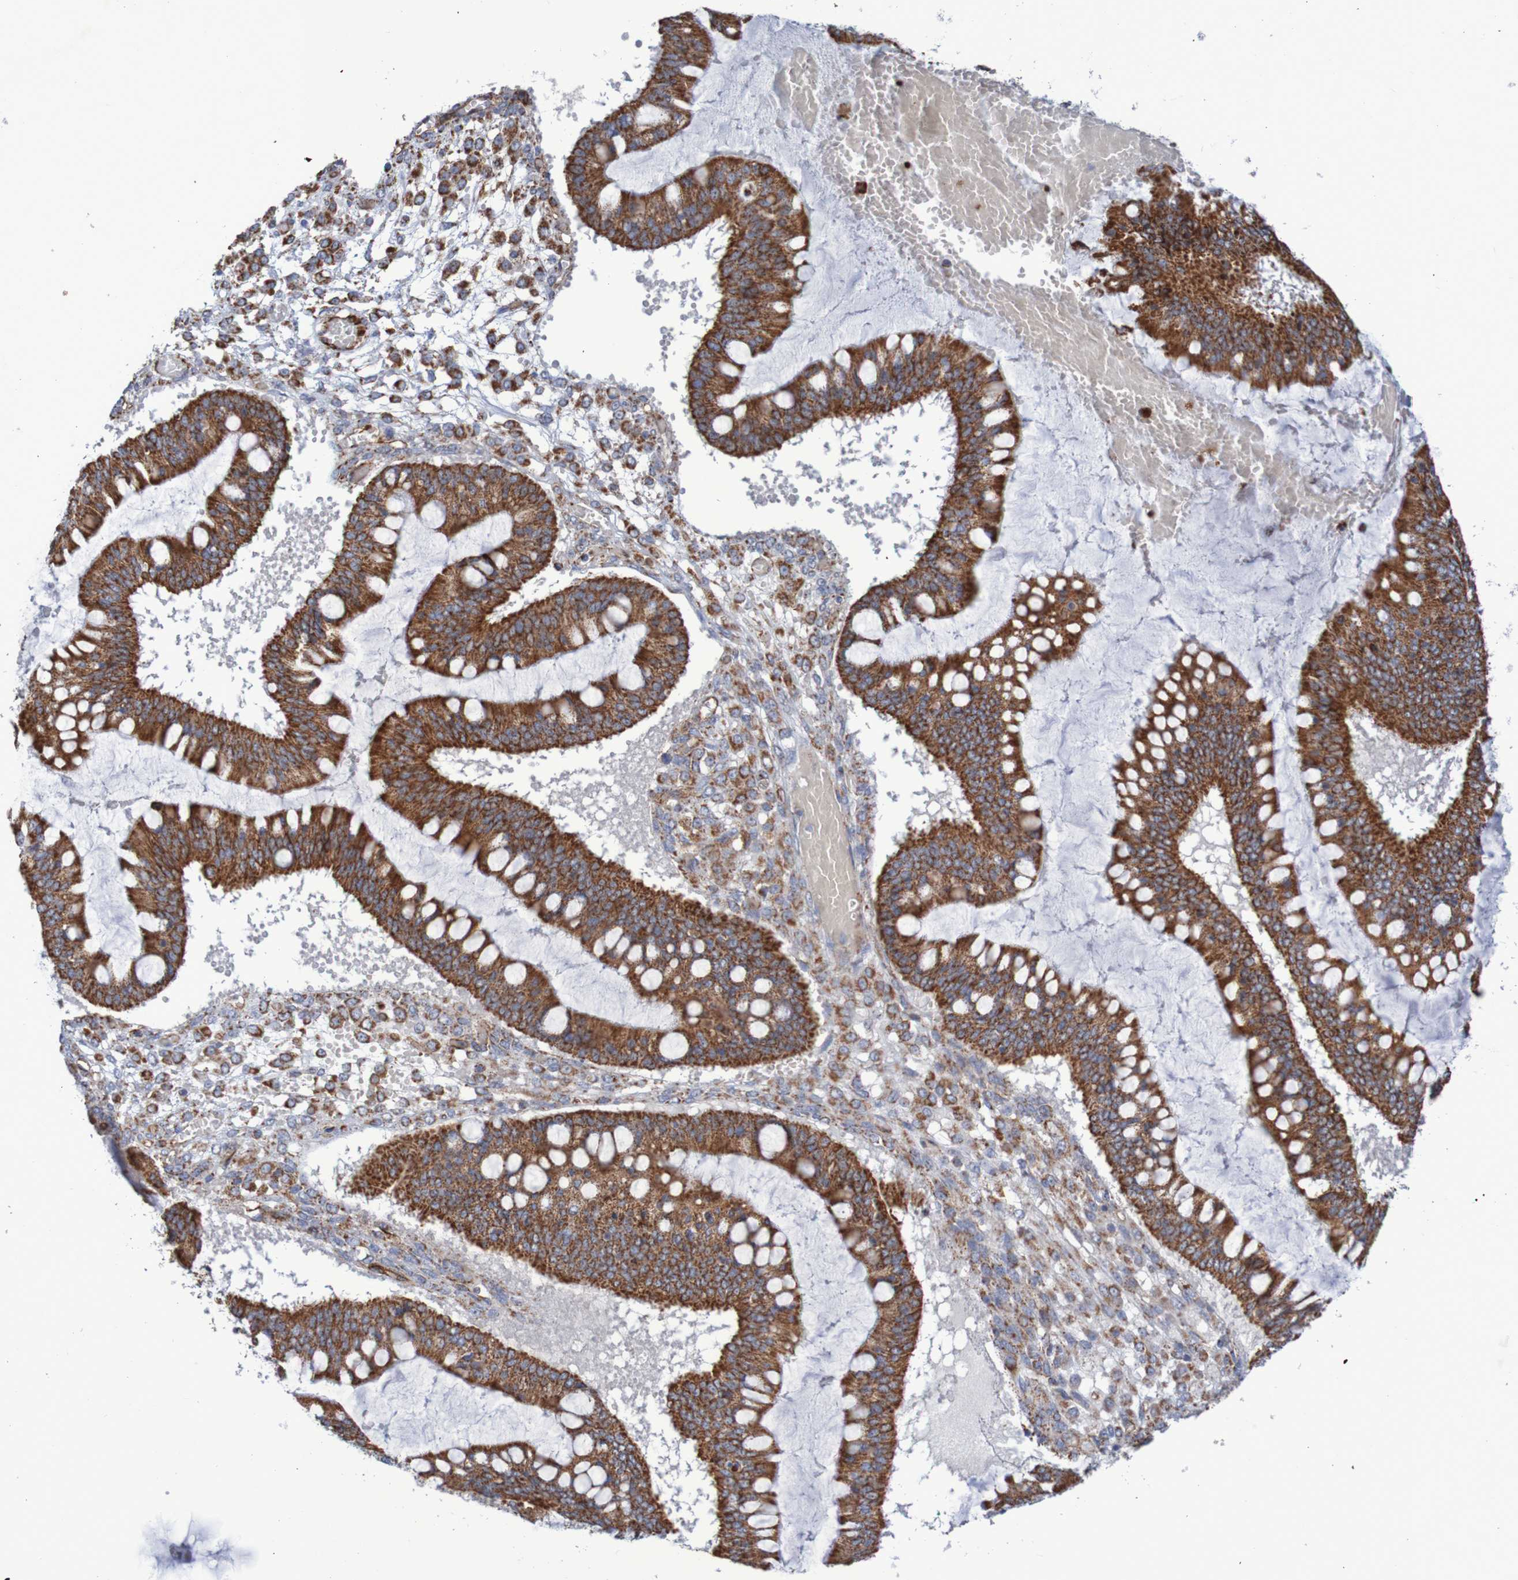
{"staining": {"intensity": "strong", "quantity": ">75%", "location": "cytoplasmic/membranous"}, "tissue": "ovarian cancer", "cell_type": "Tumor cells", "image_type": "cancer", "snomed": [{"axis": "morphology", "description": "Cystadenocarcinoma, mucinous, NOS"}, {"axis": "topography", "description": "Ovary"}], "caption": "A micrograph of mucinous cystadenocarcinoma (ovarian) stained for a protein reveals strong cytoplasmic/membranous brown staining in tumor cells.", "gene": "MMEL1", "patient": {"sex": "female", "age": 73}}